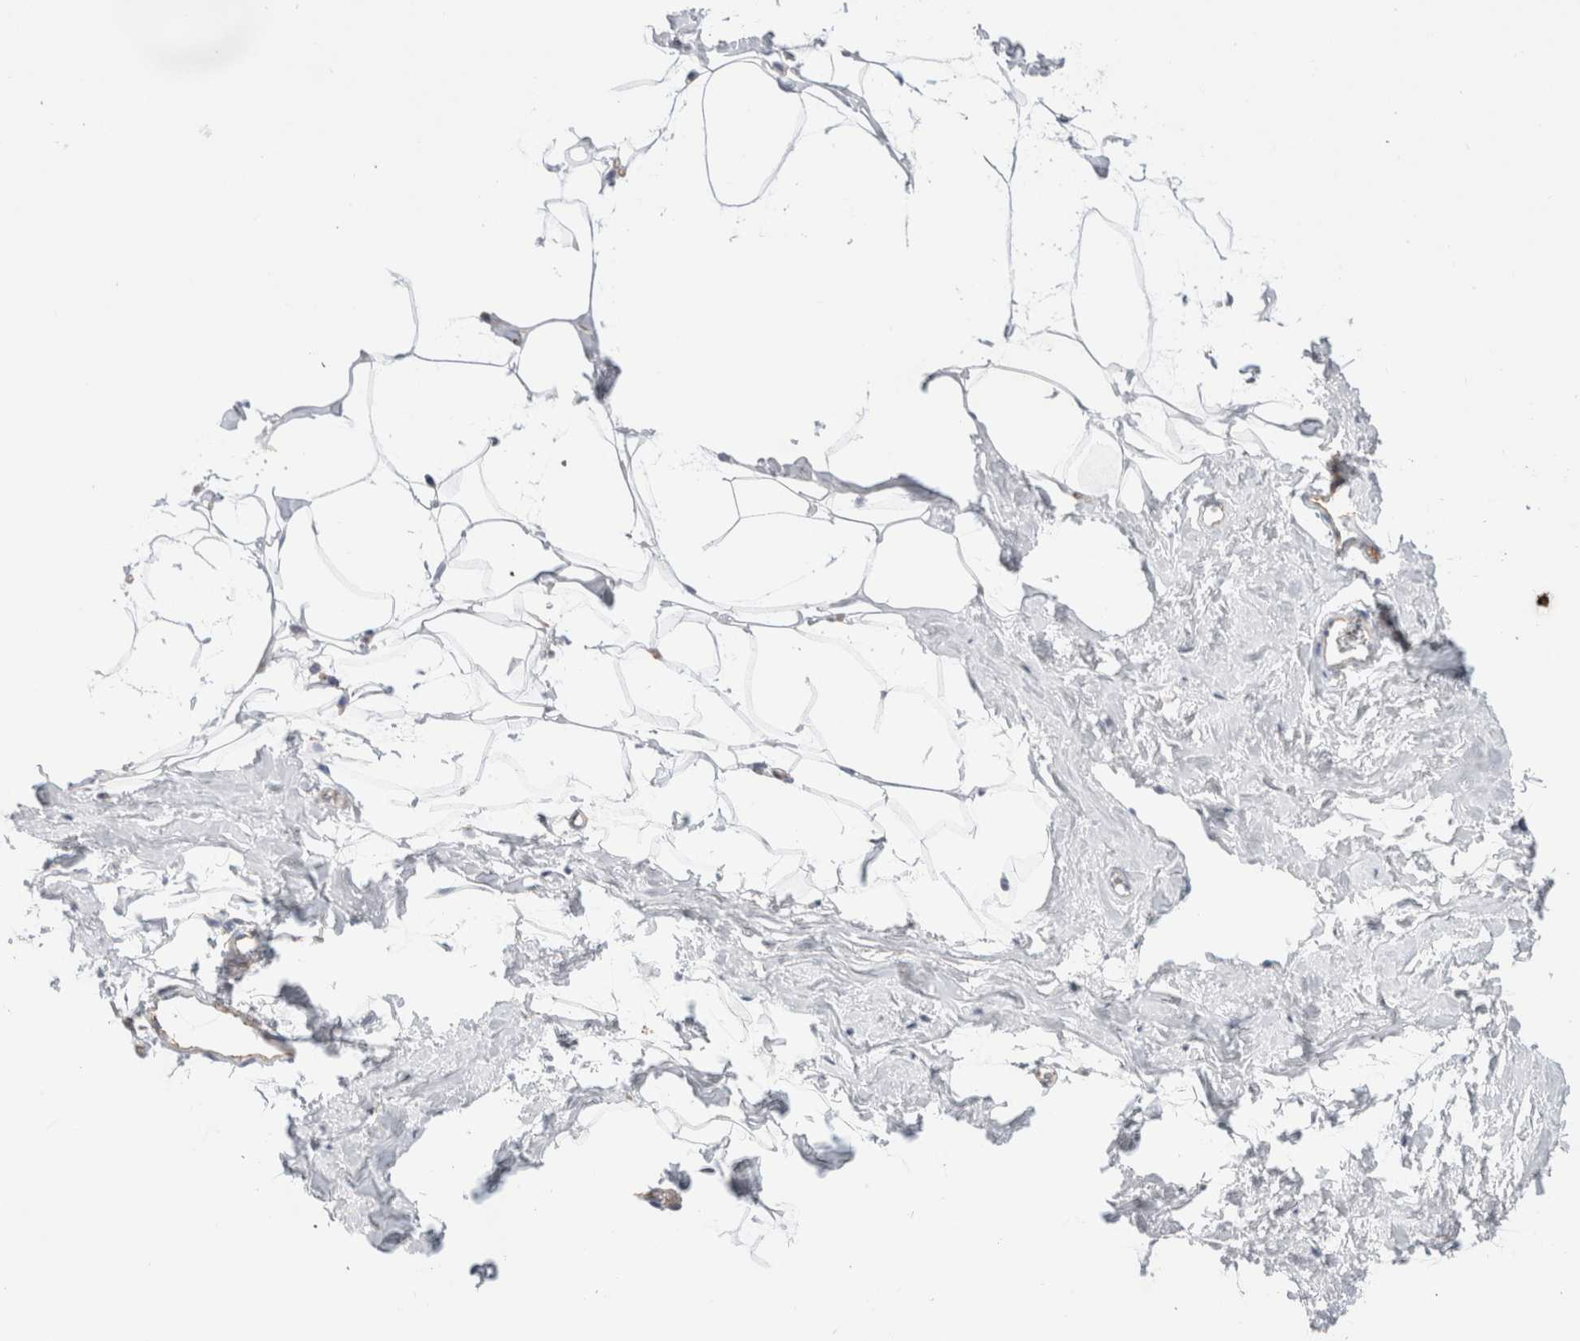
{"staining": {"intensity": "negative", "quantity": "none", "location": "none"}, "tissue": "adipose tissue", "cell_type": "Adipocytes", "image_type": "normal", "snomed": [{"axis": "morphology", "description": "Normal tissue, NOS"}, {"axis": "morphology", "description": "Fibrosis, NOS"}, {"axis": "topography", "description": "Breast"}, {"axis": "topography", "description": "Adipose tissue"}], "caption": "An immunohistochemistry histopathology image of normal adipose tissue is shown. There is no staining in adipocytes of adipose tissue.", "gene": "CNPY4", "patient": {"sex": "female", "age": 39}}